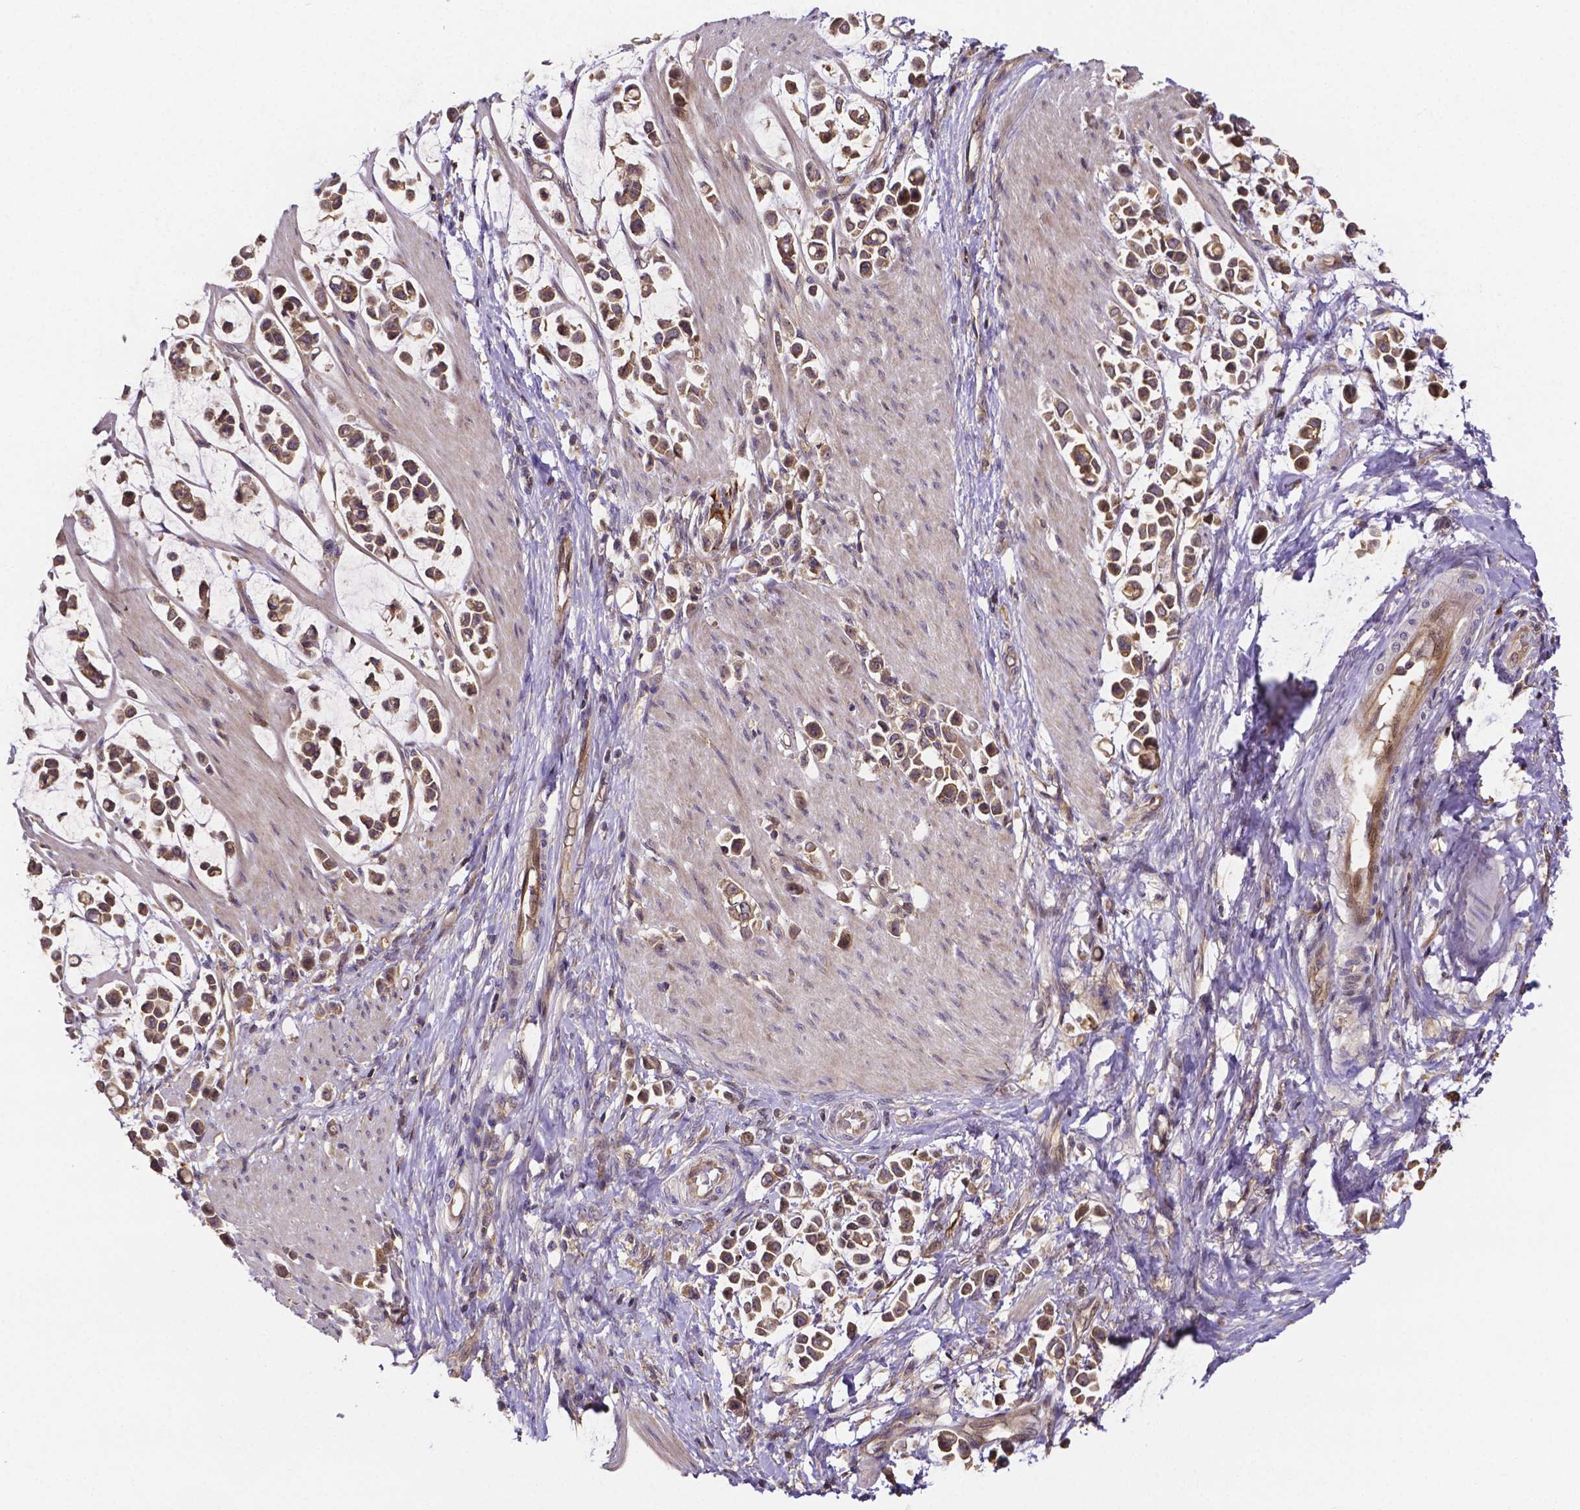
{"staining": {"intensity": "weak", "quantity": ">75%", "location": "cytoplasmic/membranous"}, "tissue": "stomach cancer", "cell_type": "Tumor cells", "image_type": "cancer", "snomed": [{"axis": "morphology", "description": "Adenocarcinoma, NOS"}, {"axis": "topography", "description": "Stomach"}], "caption": "Tumor cells reveal low levels of weak cytoplasmic/membranous positivity in approximately >75% of cells in stomach cancer (adenocarcinoma). (DAB (3,3'-diaminobenzidine) IHC, brown staining for protein, blue staining for nuclei).", "gene": "RNF123", "patient": {"sex": "male", "age": 82}}